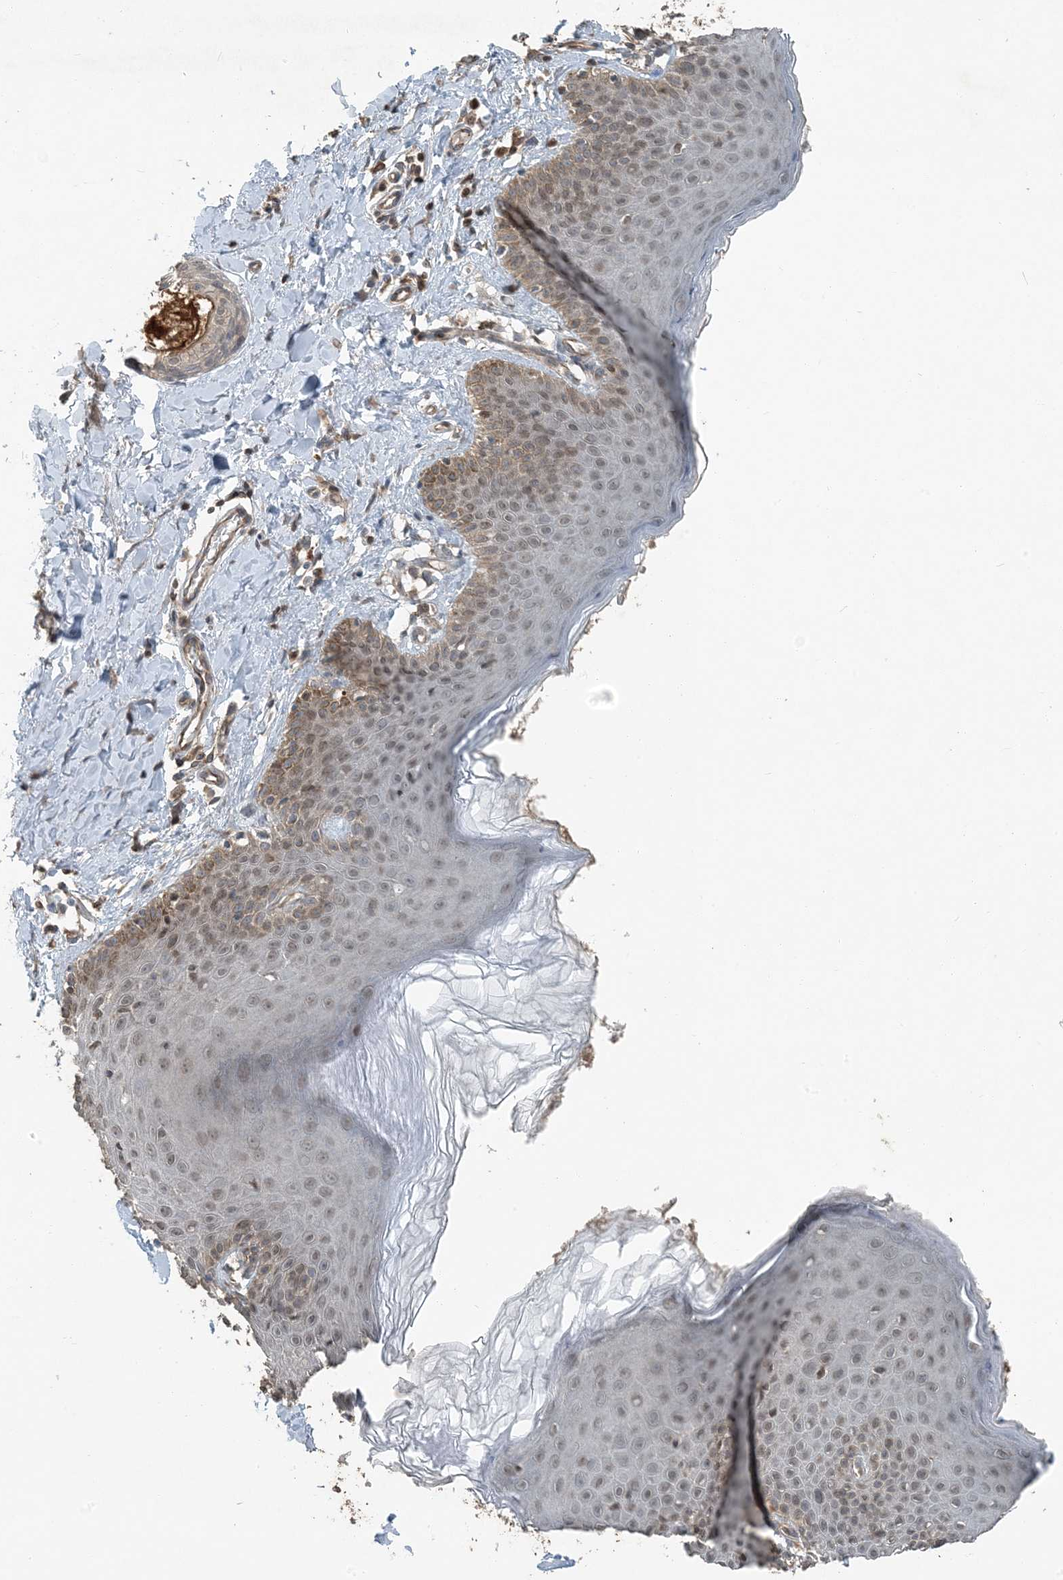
{"staining": {"intensity": "weak", "quantity": "25%-75%", "location": "cytoplasmic/membranous,nuclear"}, "tissue": "skin", "cell_type": "Epidermal cells", "image_type": "normal", "snomed": [{"axis": "morphology", "description": "Normal tissue, NOS"}, {"axis": "topography", "description": "Vulva"}], "caption": "Immunohistochemical staining of benign skin displays weak cytoplasmic/membranous,nuclear protein expression in approximately 25%-75% of epidermal cells.", "gene": "ZFAND2B", "patient": {"sex": "female", "age": 66}}